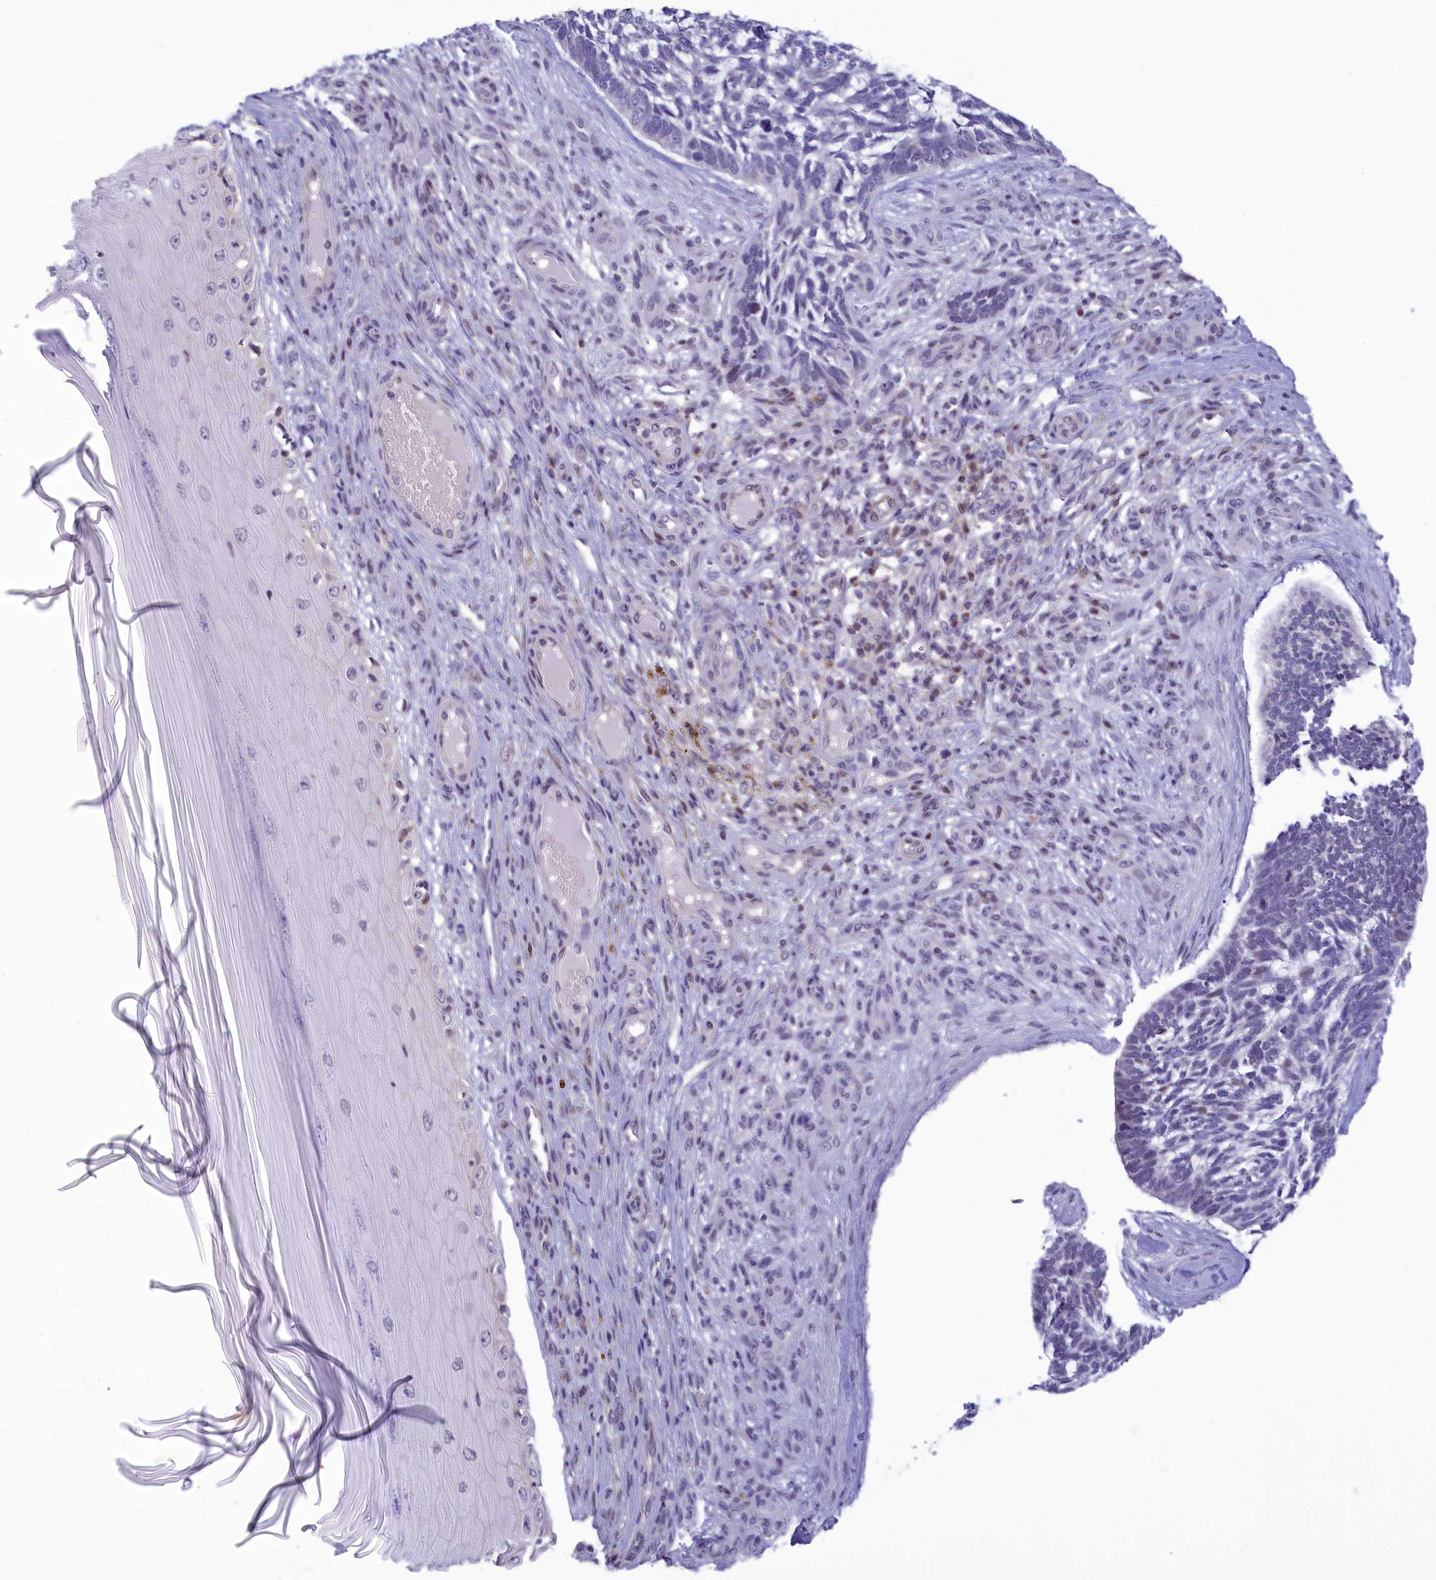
{"staining": {"intensity": "negative", "quantity": "none", "location": "none"}, "tissue": "skin cancer", "cell_type": "Tumor cells", "image_type": "cancer", "snomed": [{"axis": "morphology", "description": "Basal cell carcinoma"}, {"axis": "topography", "description": "Skin"}], "caption": "This is an IHC micrograph of skin cancer. There is no positivity in tumor cells.", "gene": "CORO2A", "patient": {"sex": "male", "age": 88}}